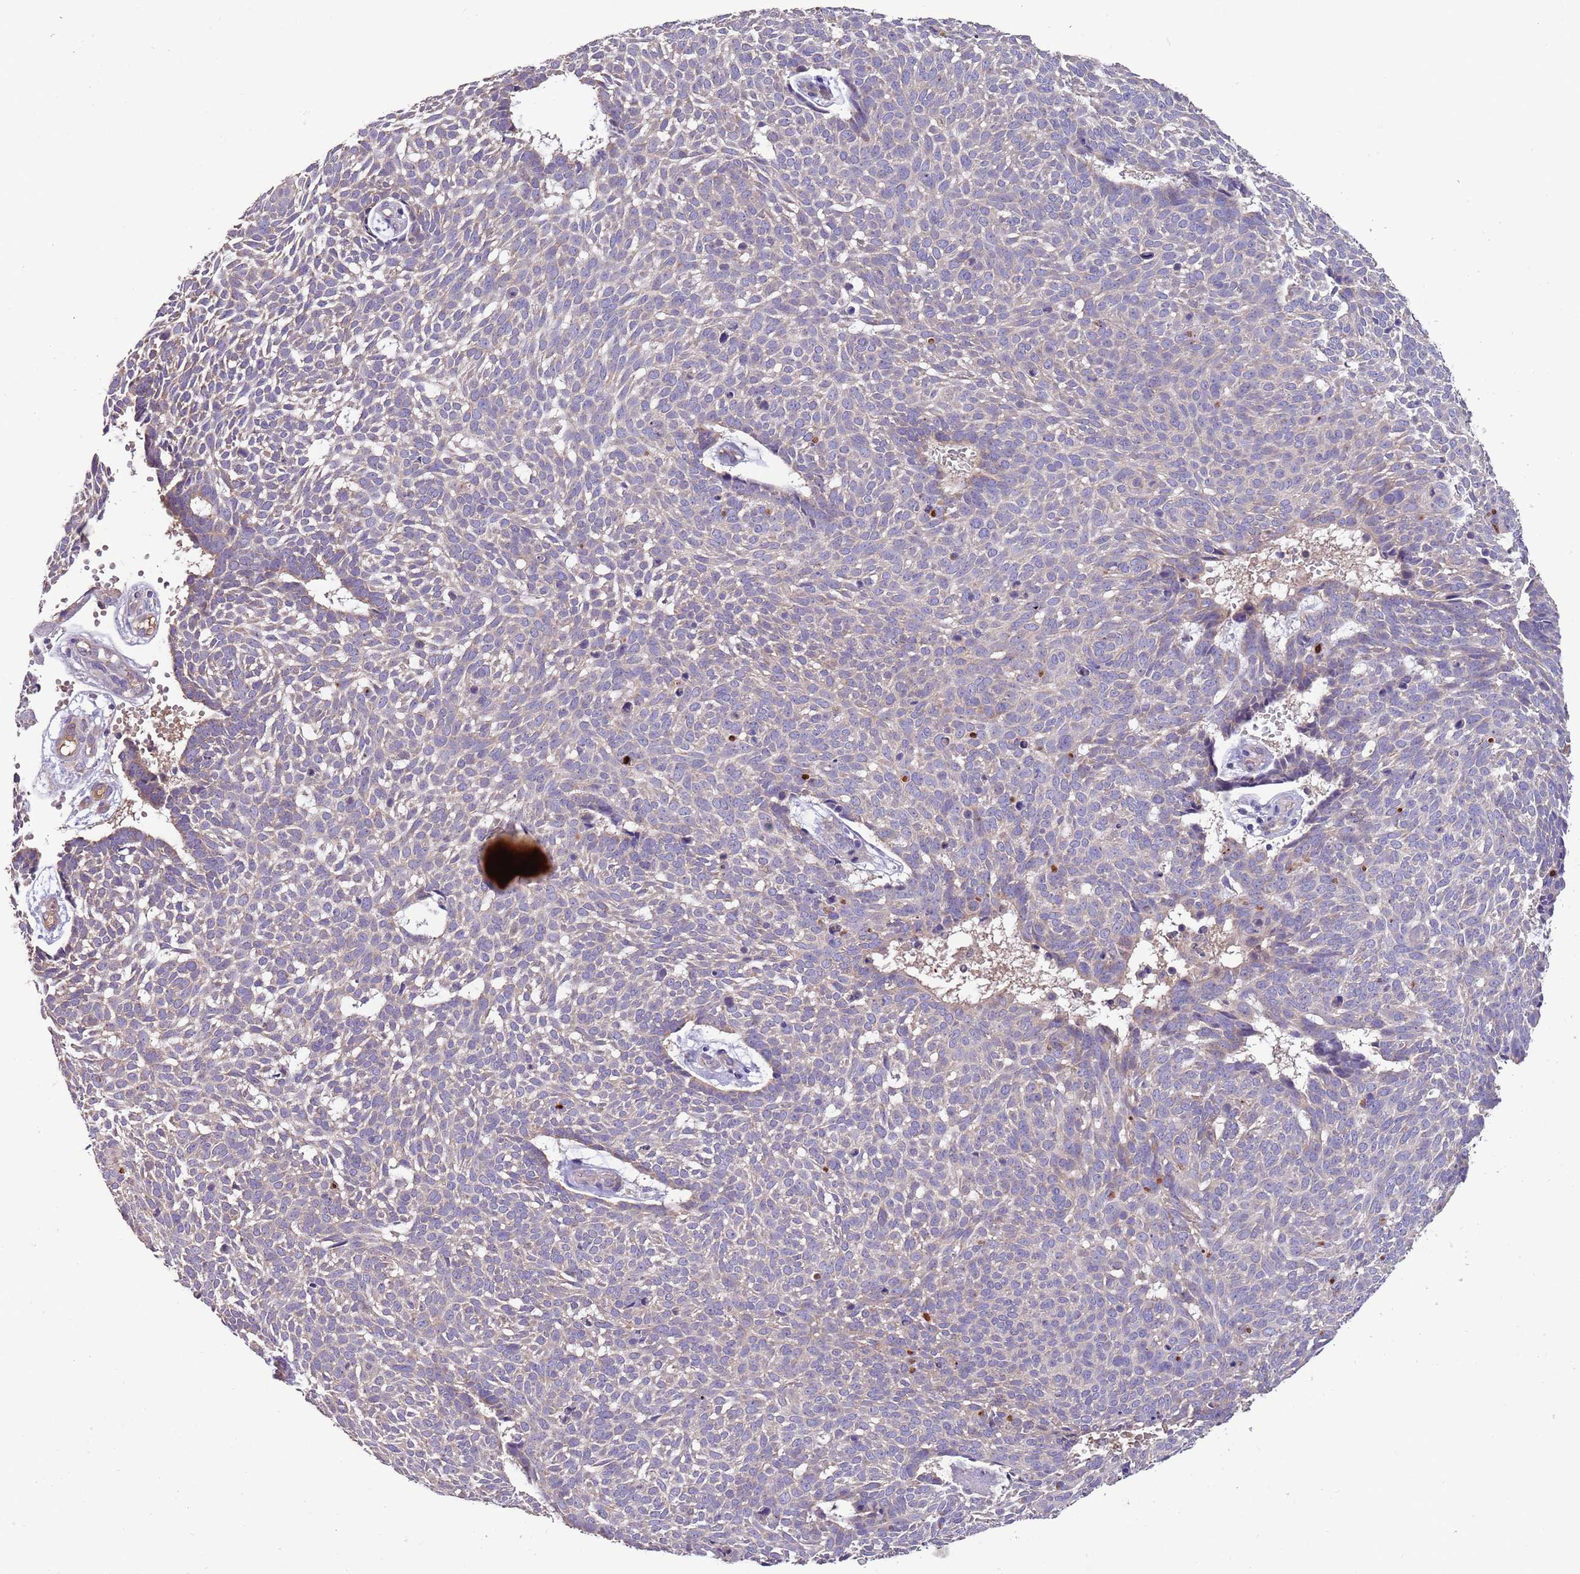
{"staining": {"intensity": "negative", "quantity": "none", "location": "none"}, "tissue": "skin cancer", "cell_type": "Tumor cells", "image_type": "cancer", "snomed": [{"axis": "morphology", "description": "Basal cell carcinoma"}, {"axis": "topography", "description": "Skin"}], "caption": "Tumor cells are negative for brown protein staining in skin basal cell carcinoma.", "gene": "TRMO", "patient": {"sex": "male", "age": 61}}